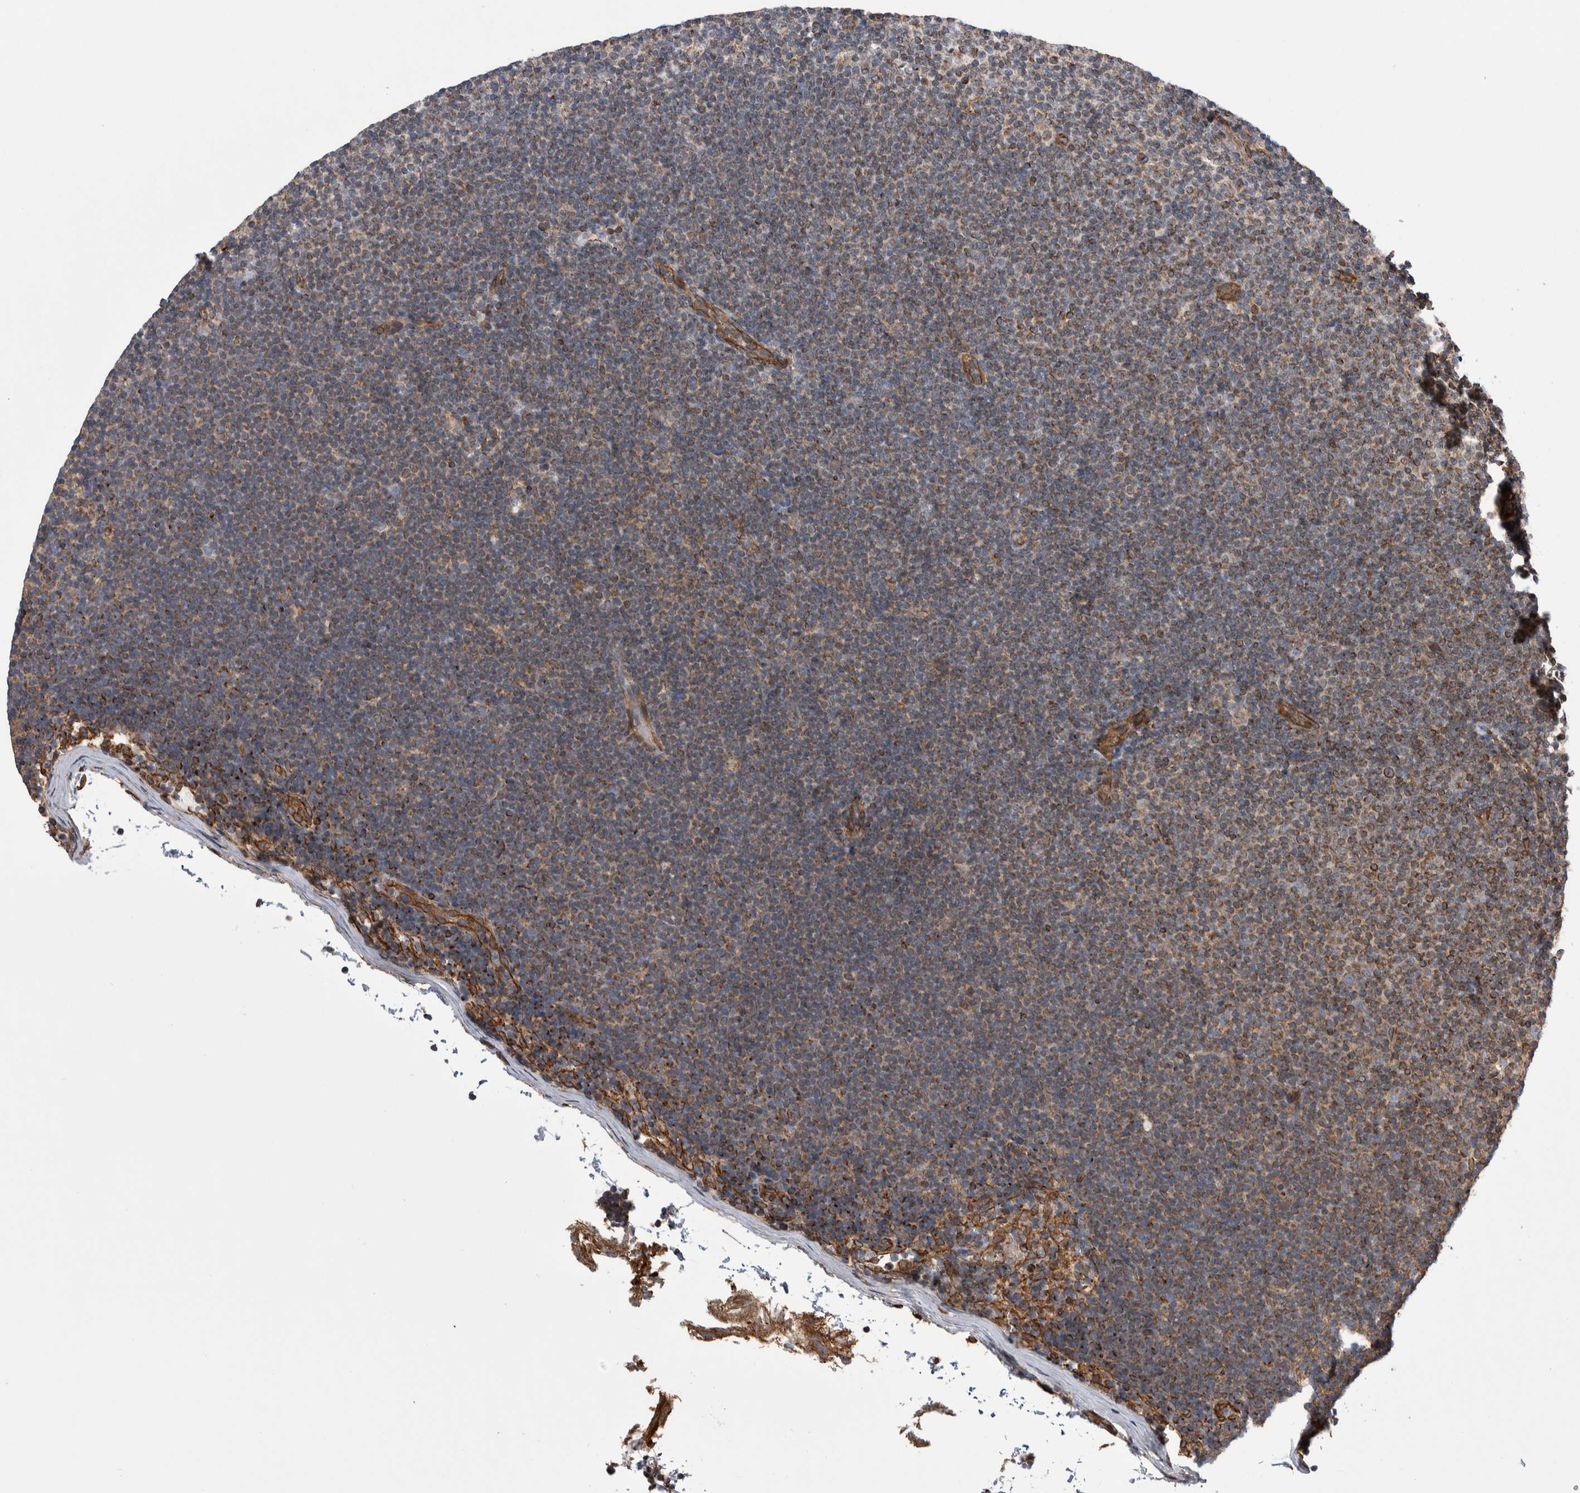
{"staining": {"intensity": "moderate", "quantity": "25%-75%", "location": "cytoplasmic/membranous"}, "tissue": "lymphoma", "cell_type": "Tumor cells", "image_type": "cancer", "snomed": [{"axis": "morphology", "description": "Malignant lymphoma, non-Hodgkin's type, Low grade"}, {"axis": "topography", "description": "Lymph node"}], "caption": "Moderate cytoplasmic/membranous staining for a protein is seen in approximately 25%-75% of tumor cells of low-grade malignant lymphoma, non-Hodgkin's type using immunohistochemistry.", "gene": "KIF12", "patient": {"sex": "female", "age": 53}}